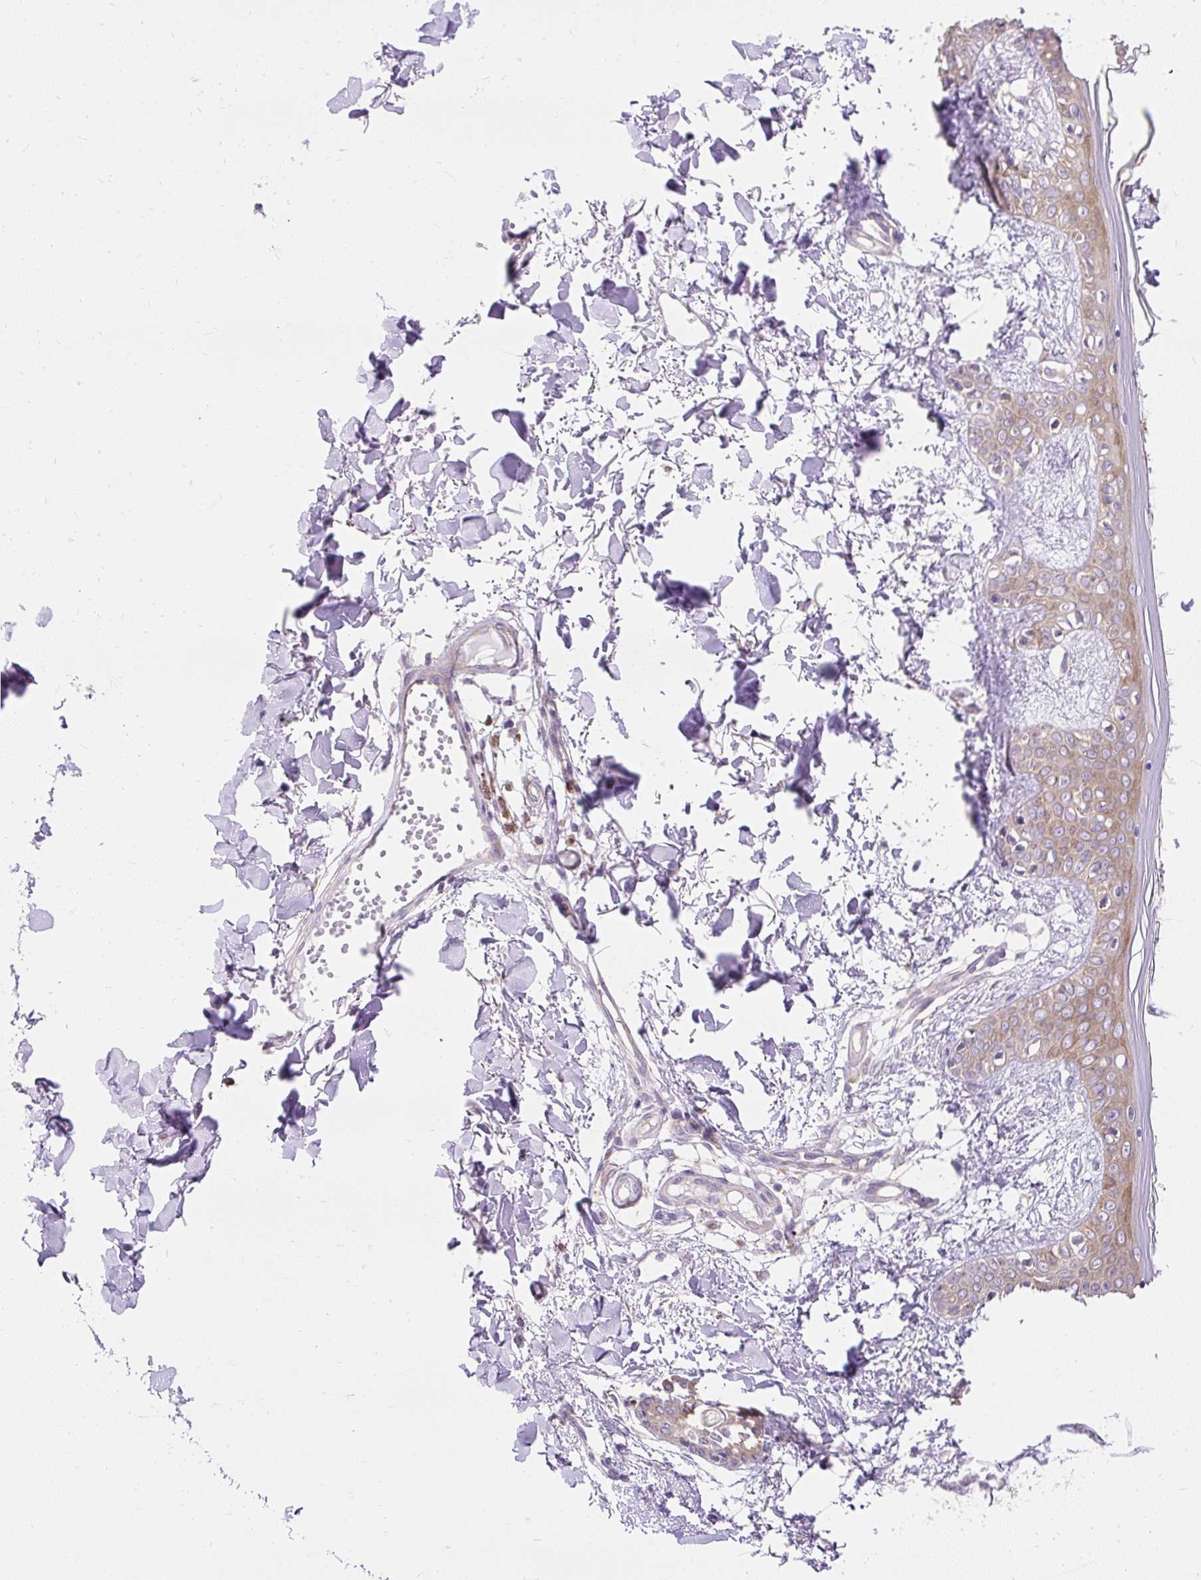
{"staining": {"intensity": "weak", "quantity": ">75%", "location": "cytoplasmic/membranous"}, "tissue": "skin", "cell_type": "Fibroblasts", "image_type": "normal", "snomed": [{"axis": "morphology", "description": "Normal tissue, NOS"}, {"axis": "topography", "description": "Skin"}], "caption": "Immunohistochemistry of normal human skin shows low levels of weak cytoplasmic/membranous staining in about >75% of fibroblasts. Using DAB (3,3'-diaminobenzidine) (brown) and hematoxylin (blue) stains, captured at high magnification using brightfield microscopy.", "gene": "GPR45", "patient": {"sex": "female", "age": 34}}